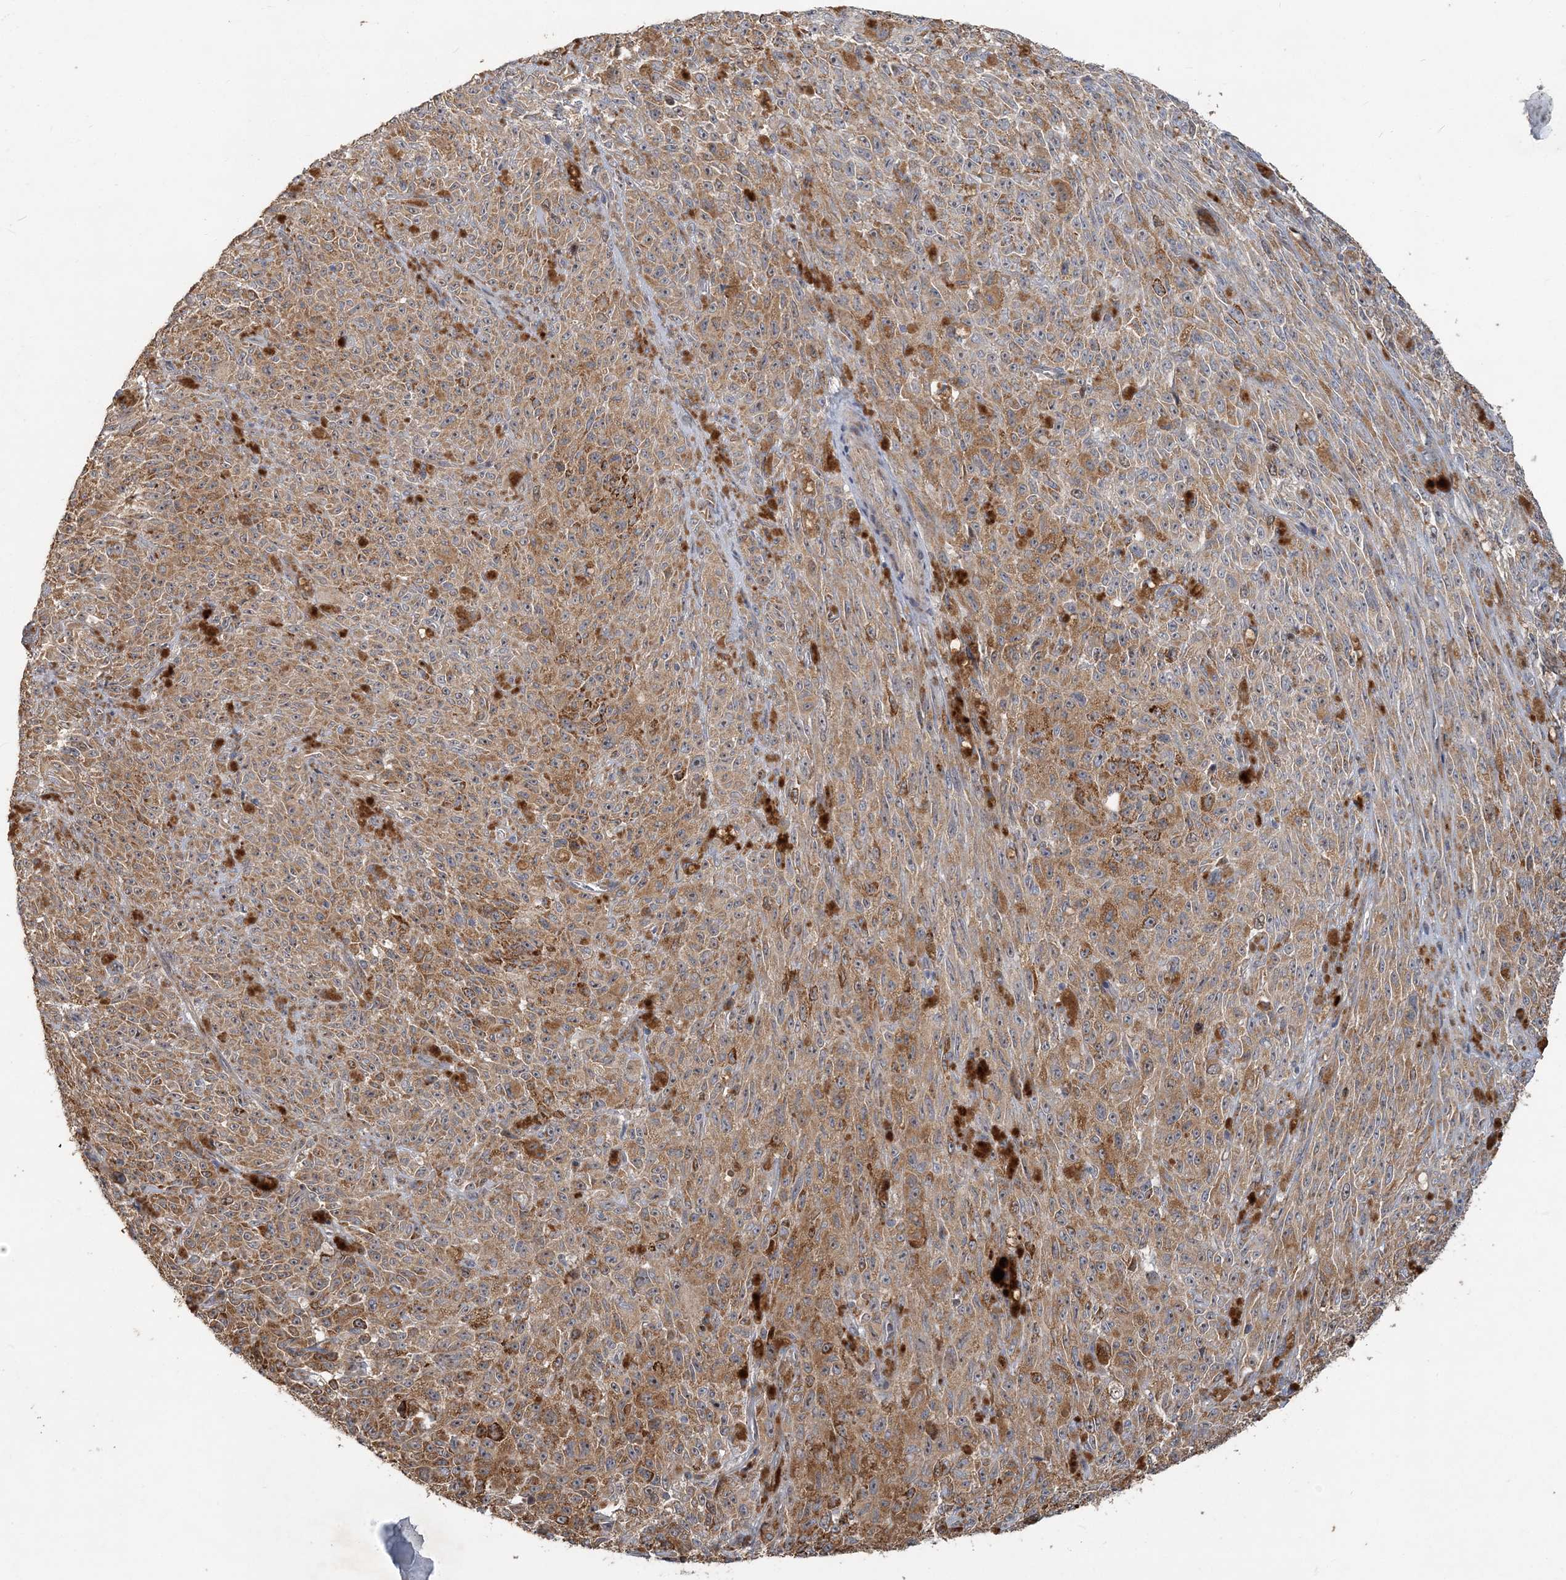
{"staining": {"intensity": "moderate", "quantity": ">75%", "location": "cytoplasmic/membranous"}, "tissue": "melanoma", "cell_type": "Tumor cells", "image_type": "cancer", "snomed": [{"axis": "morphology", "description": "Malignant melanoma, NOS"}, {"axis": "topography", "description": "Skin"}], "caption": "Protein analysis of malignant melanoma tissue exhibits moderate cytoplasmic/membranous expression in approximately >75% of tumor cells. Ihc stains the protein in brown and the nuclei are stained blue.", "gene": "TRAIP", "patient": {"sex": "female", "age": 82}}